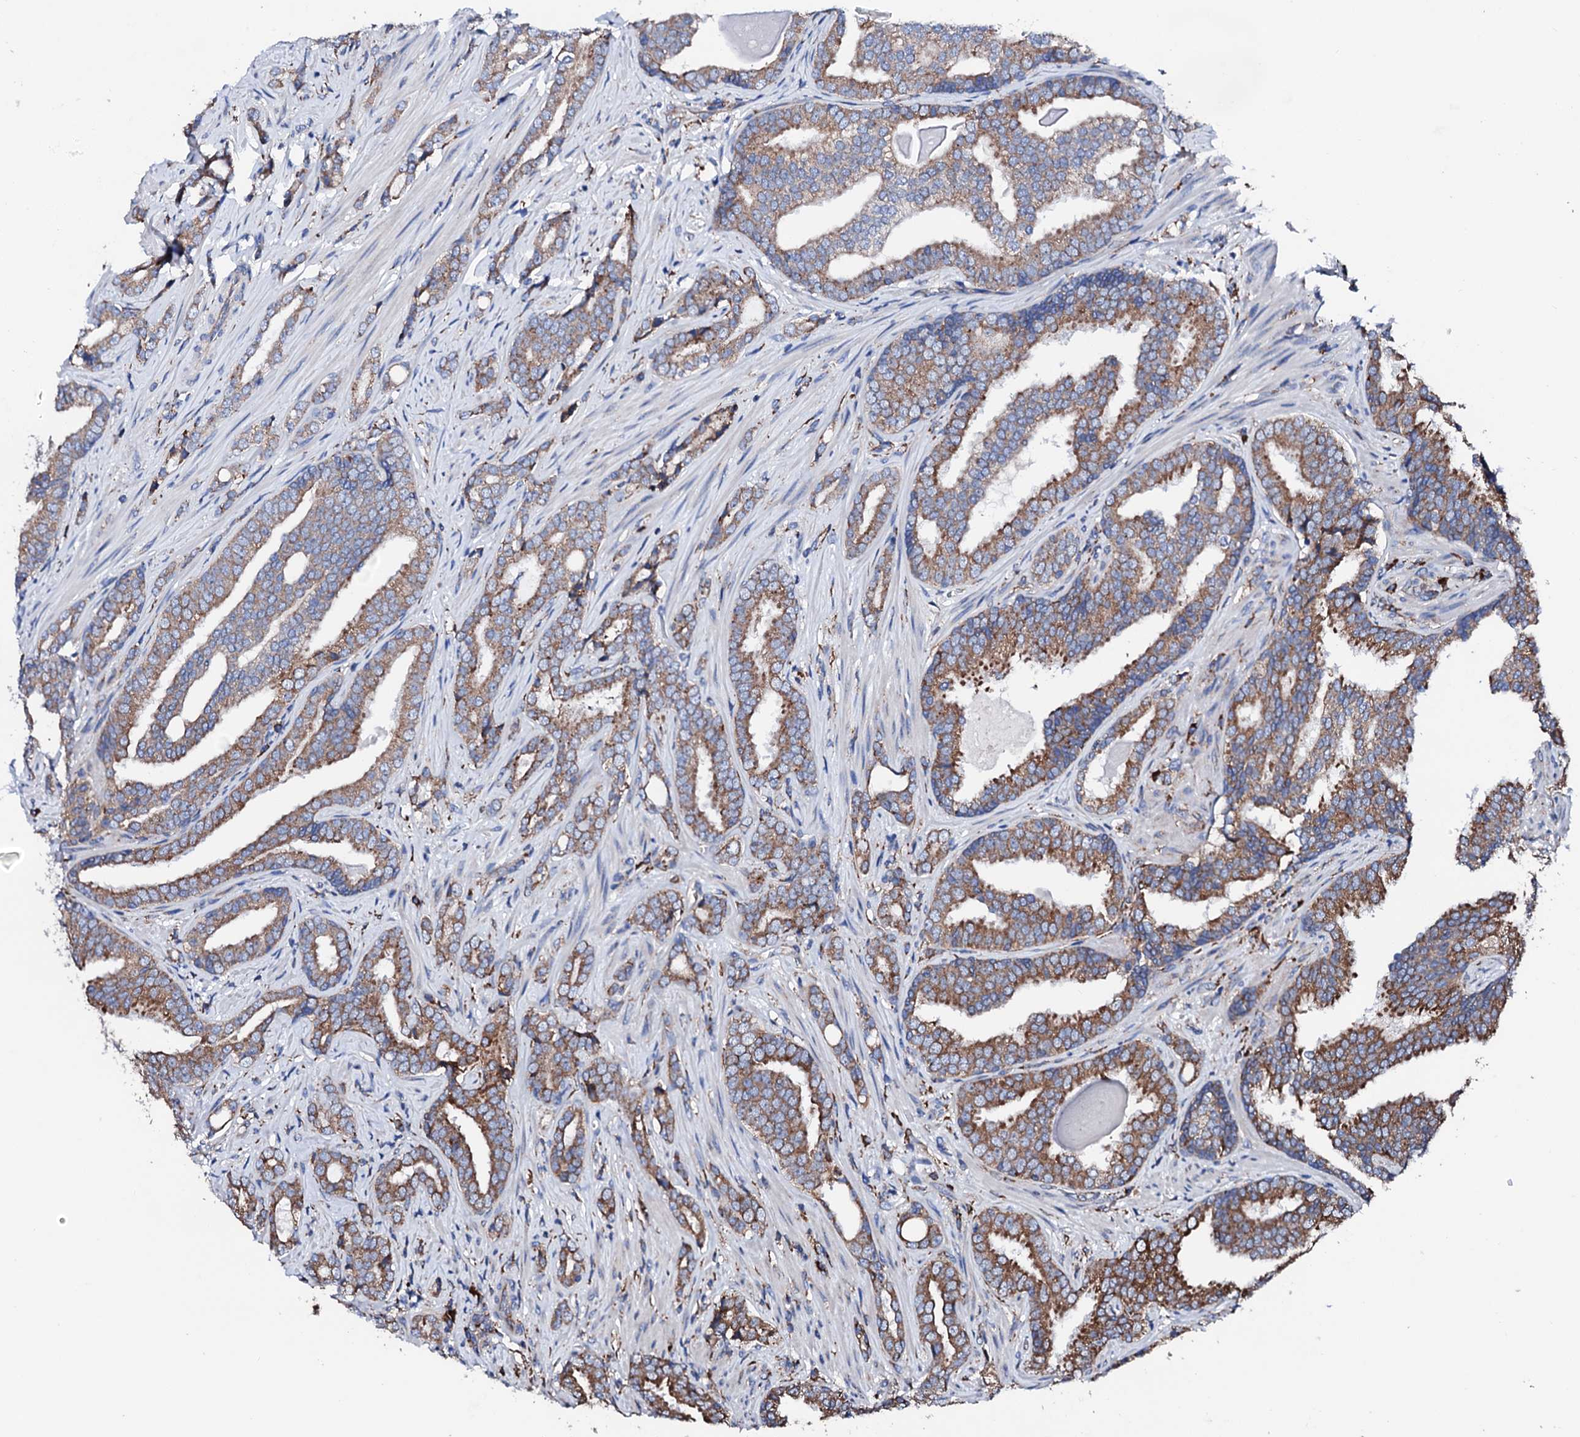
{"staining": {"intensity": "moderate", "quantity": ">75%", "location": "cytoplasmic/membranous"}, "tissue": "prostate cancer", "cell_type": "Tumor cells", "image_type": "cancer", "snomed": [{"axis": "morphology", "description": "Adenocarcinoma, High grade"}, {"axis": "topography", "description": "Prostate"}], "caption": "This histopathology image shows prostate cancer stained with immunohistochemistry to label a protein in brown. The cytoplasmic/membranous of tumor cells show moderate positivity for the protein. Nuclei are counter-stained blue.", "gene": "AMDHD1", "patient": {"sex": "male", "age": 63}}